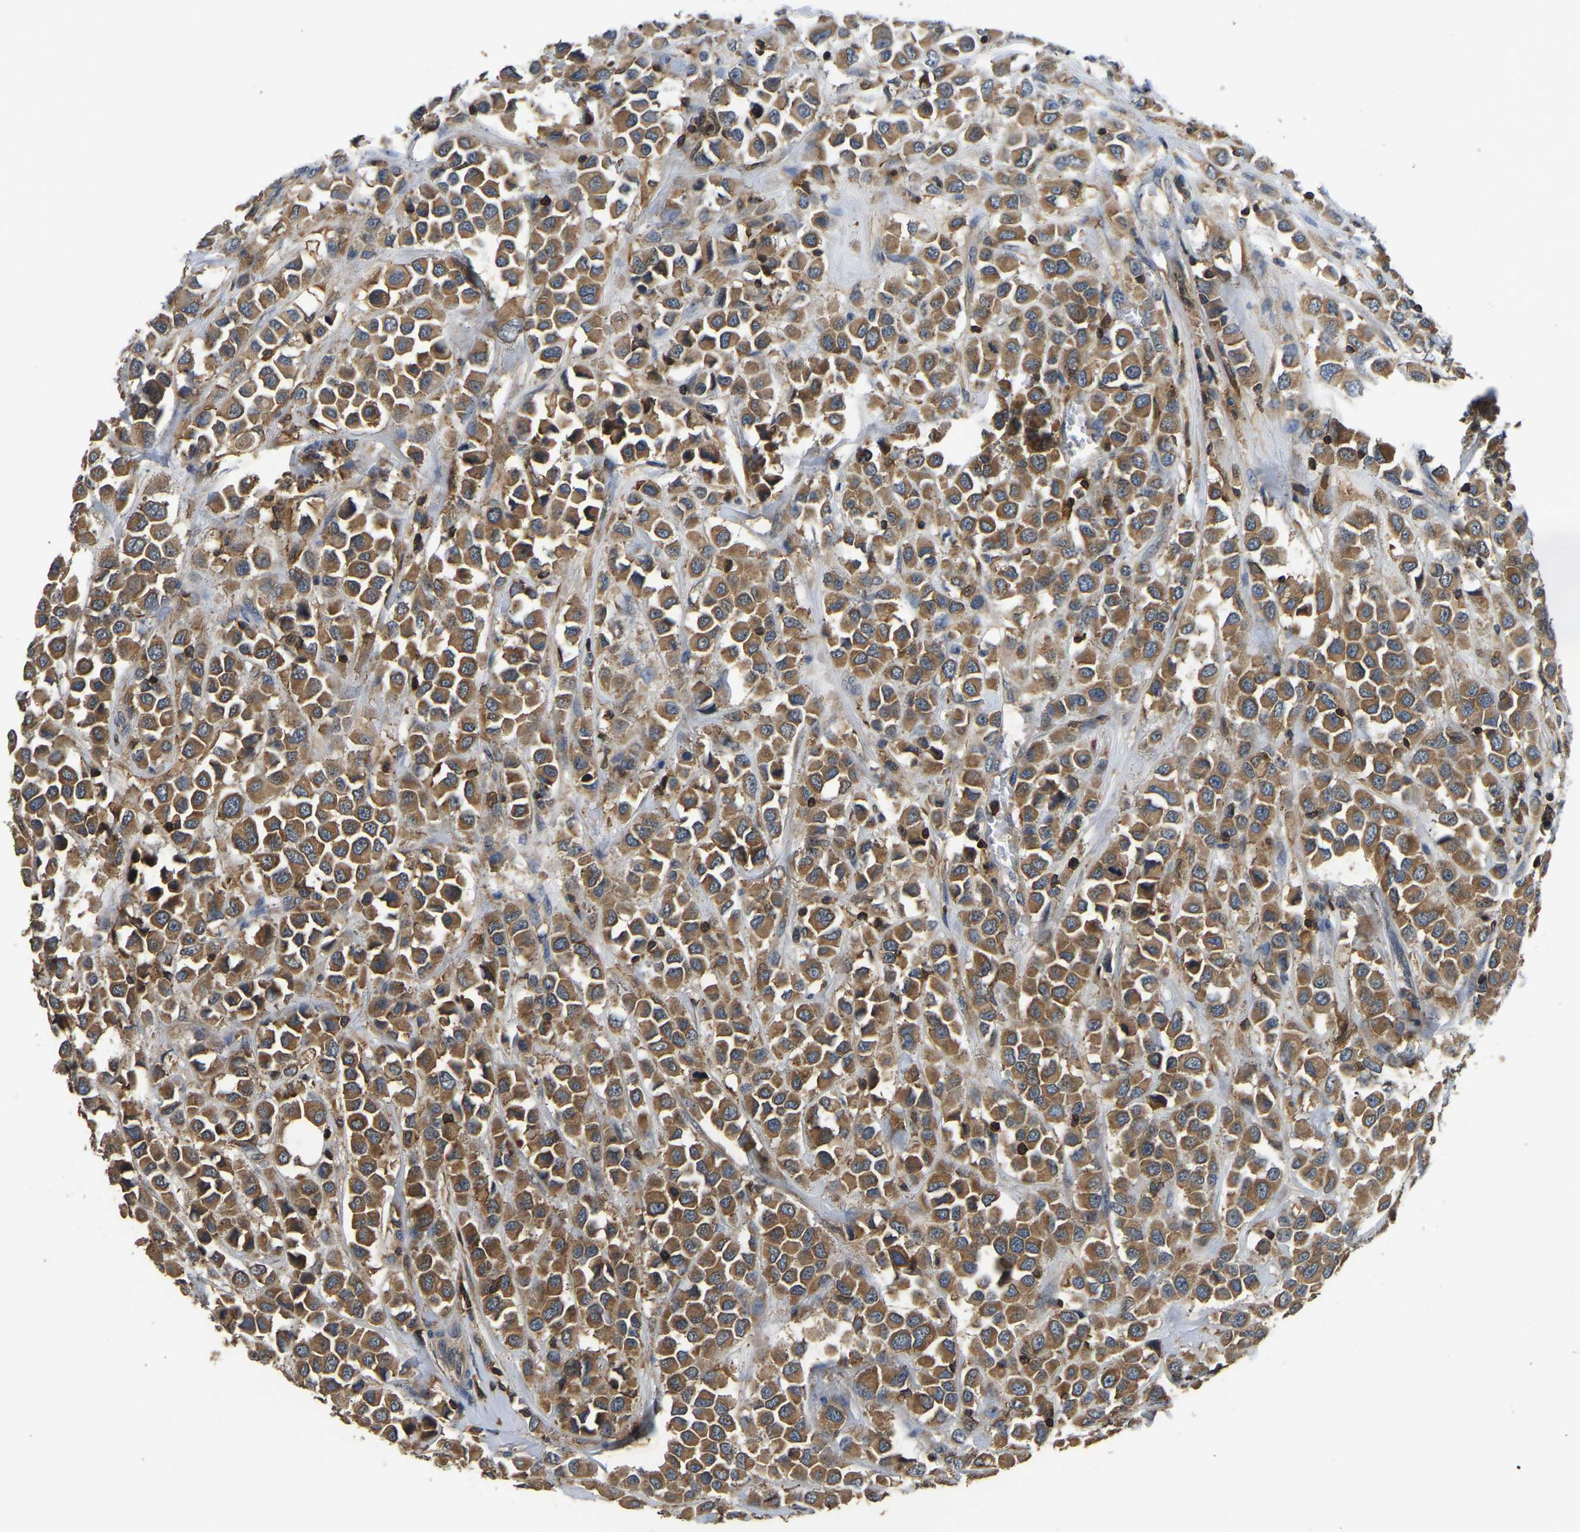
{"staining": {"intensity": "moderate", "quantity": ">75%", "location": "cytoplasmic/membranous"}, "tissue": "breast cancer", "cell_type": "Tumor cells", "image_type": "cancer", "snomed": [{"axis": "morphology", "description": "Duct carcinoma"}, {"axis": "topography", "description": "Breast"}], "caption": "Tumor cells show medium levels of moderate cytoplasmic/membranous staining in approximately >75% of cells in breast cancer (intraductal carcinoma).", "gene": "SMPD2", "patient": {"sex": "female", "age": 61}}